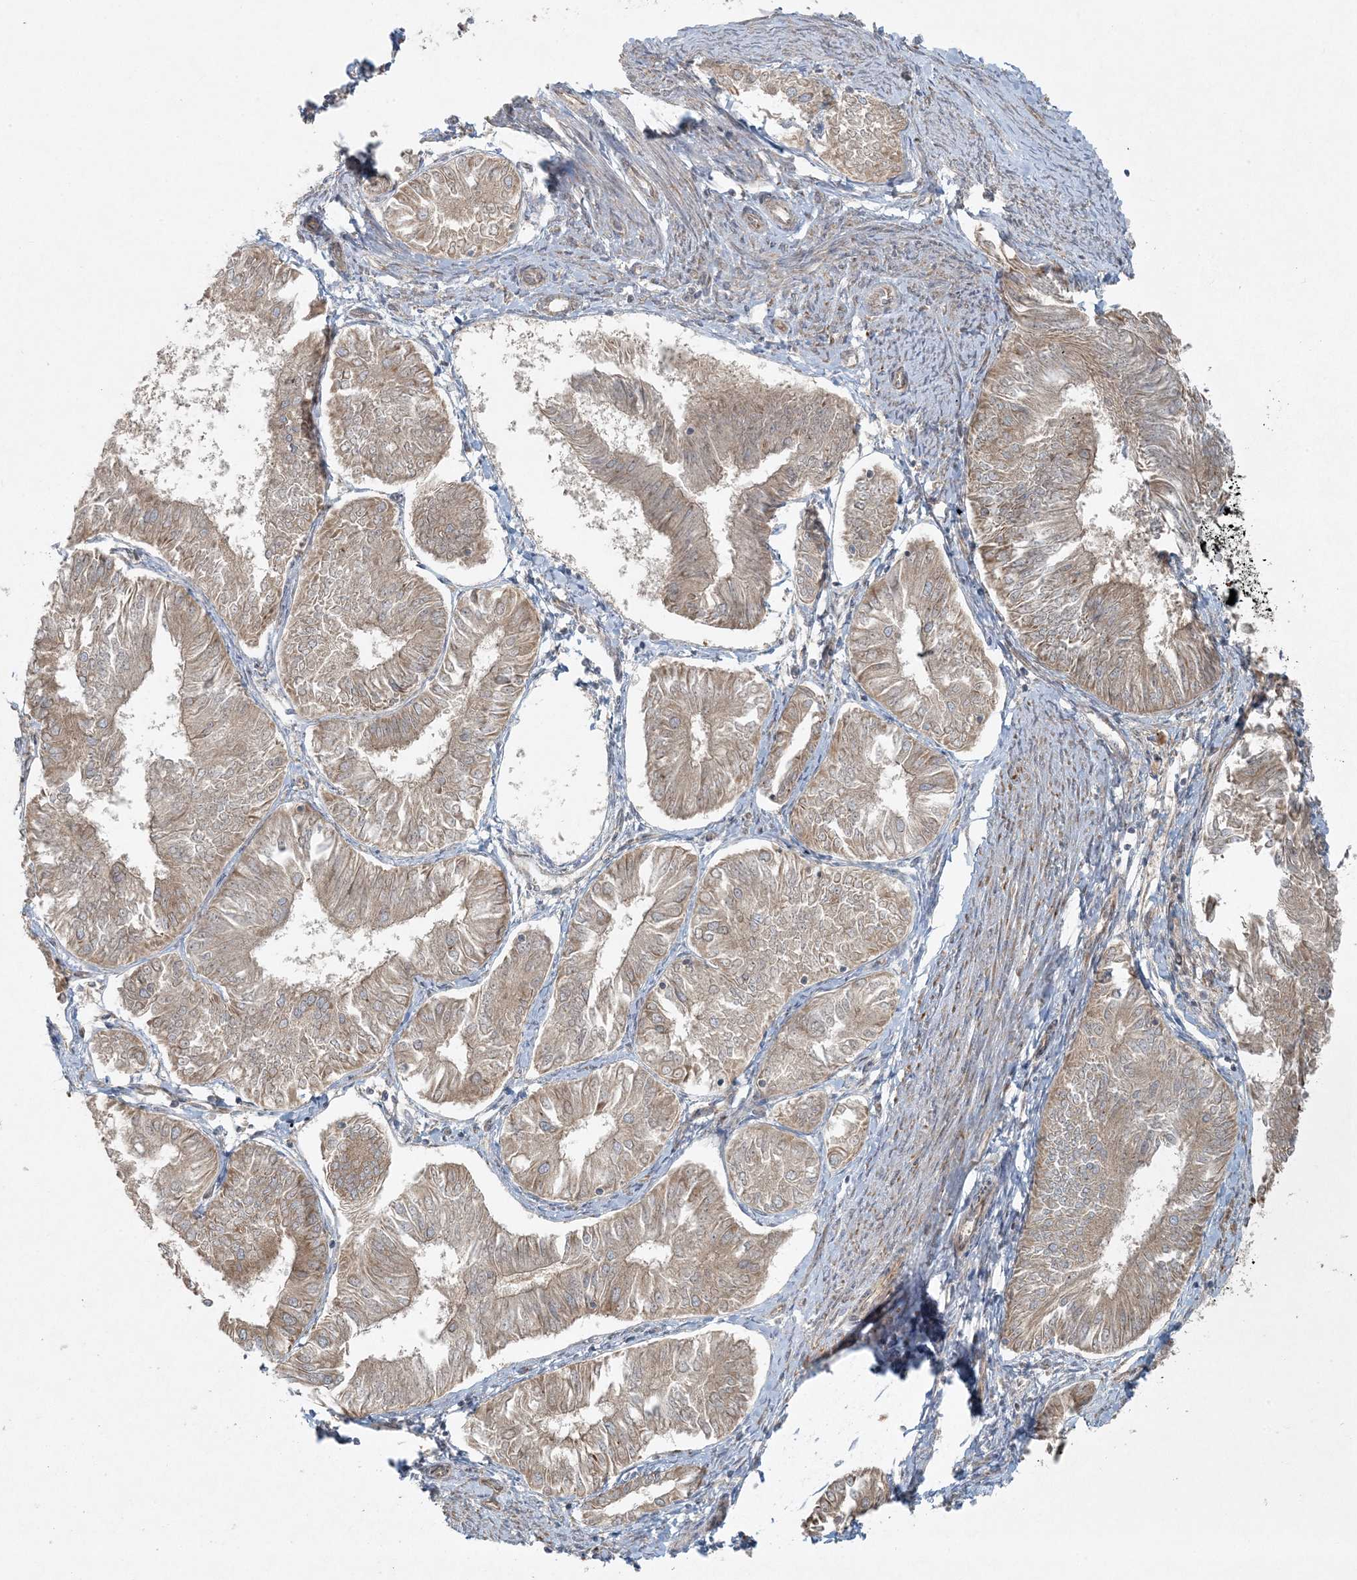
{"staining": {"intensity": "weak", "quantity": ">75%", "location": "cytoplasmic/membranous"}, "tissue": "endometrial cancer", "cell_type": "Tumor cells", "image_type": "cancer", "snomed": [{"axis": "morphology", "description": "Adenocarcinoma, NOS"}, {"axis": "topography", "description": "Endometrium"}], "caption": "Endometrial cancer (adenocarcinoma) stained for a protein demonstrates weak cytoplasmic/membranous positivity in tumor cells. (DAB (3,3'-diaminobenzidine) = brown stain, brightfield microscopy at high magnification).", "gene": "ZNF263", "patient": {"sex": "female", "age": 58}}